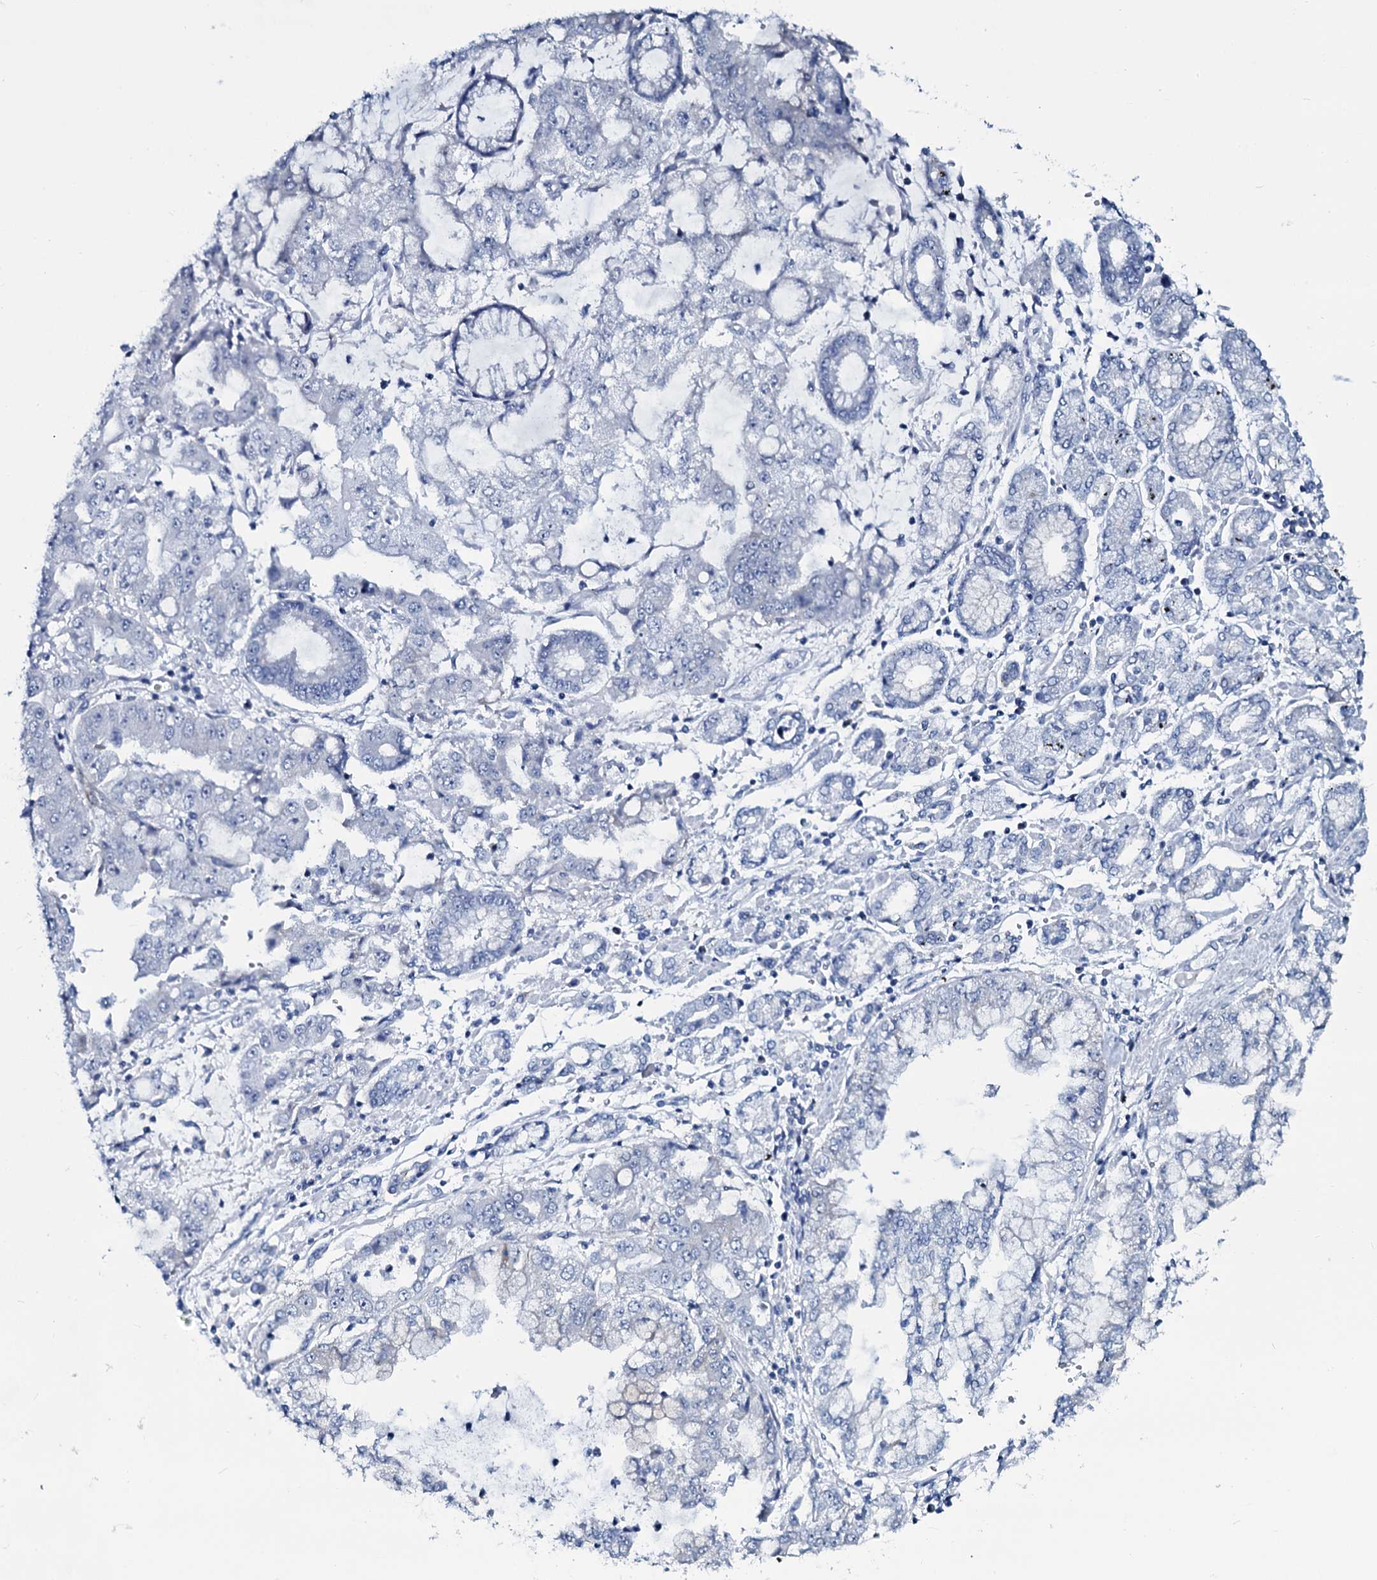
{"staining": {"intensity": "negative", "quantity": "none", "location": "none"}, "tissue": "stomach cancer", "cell_type": "Tumor cells", "image_type": "cancer", "snomed": [{"axis": "morphology", "description": "Adenocarcinoma, NOS"}, {"axis": "topography", "description": "Stomach"}], "caption": "Histopathology image shows no protein expression in tumor cells of stomach adenocarcinoma tissue.", "gene": "SLC4A7", "patient": {"sex": "male", "age": 76}}